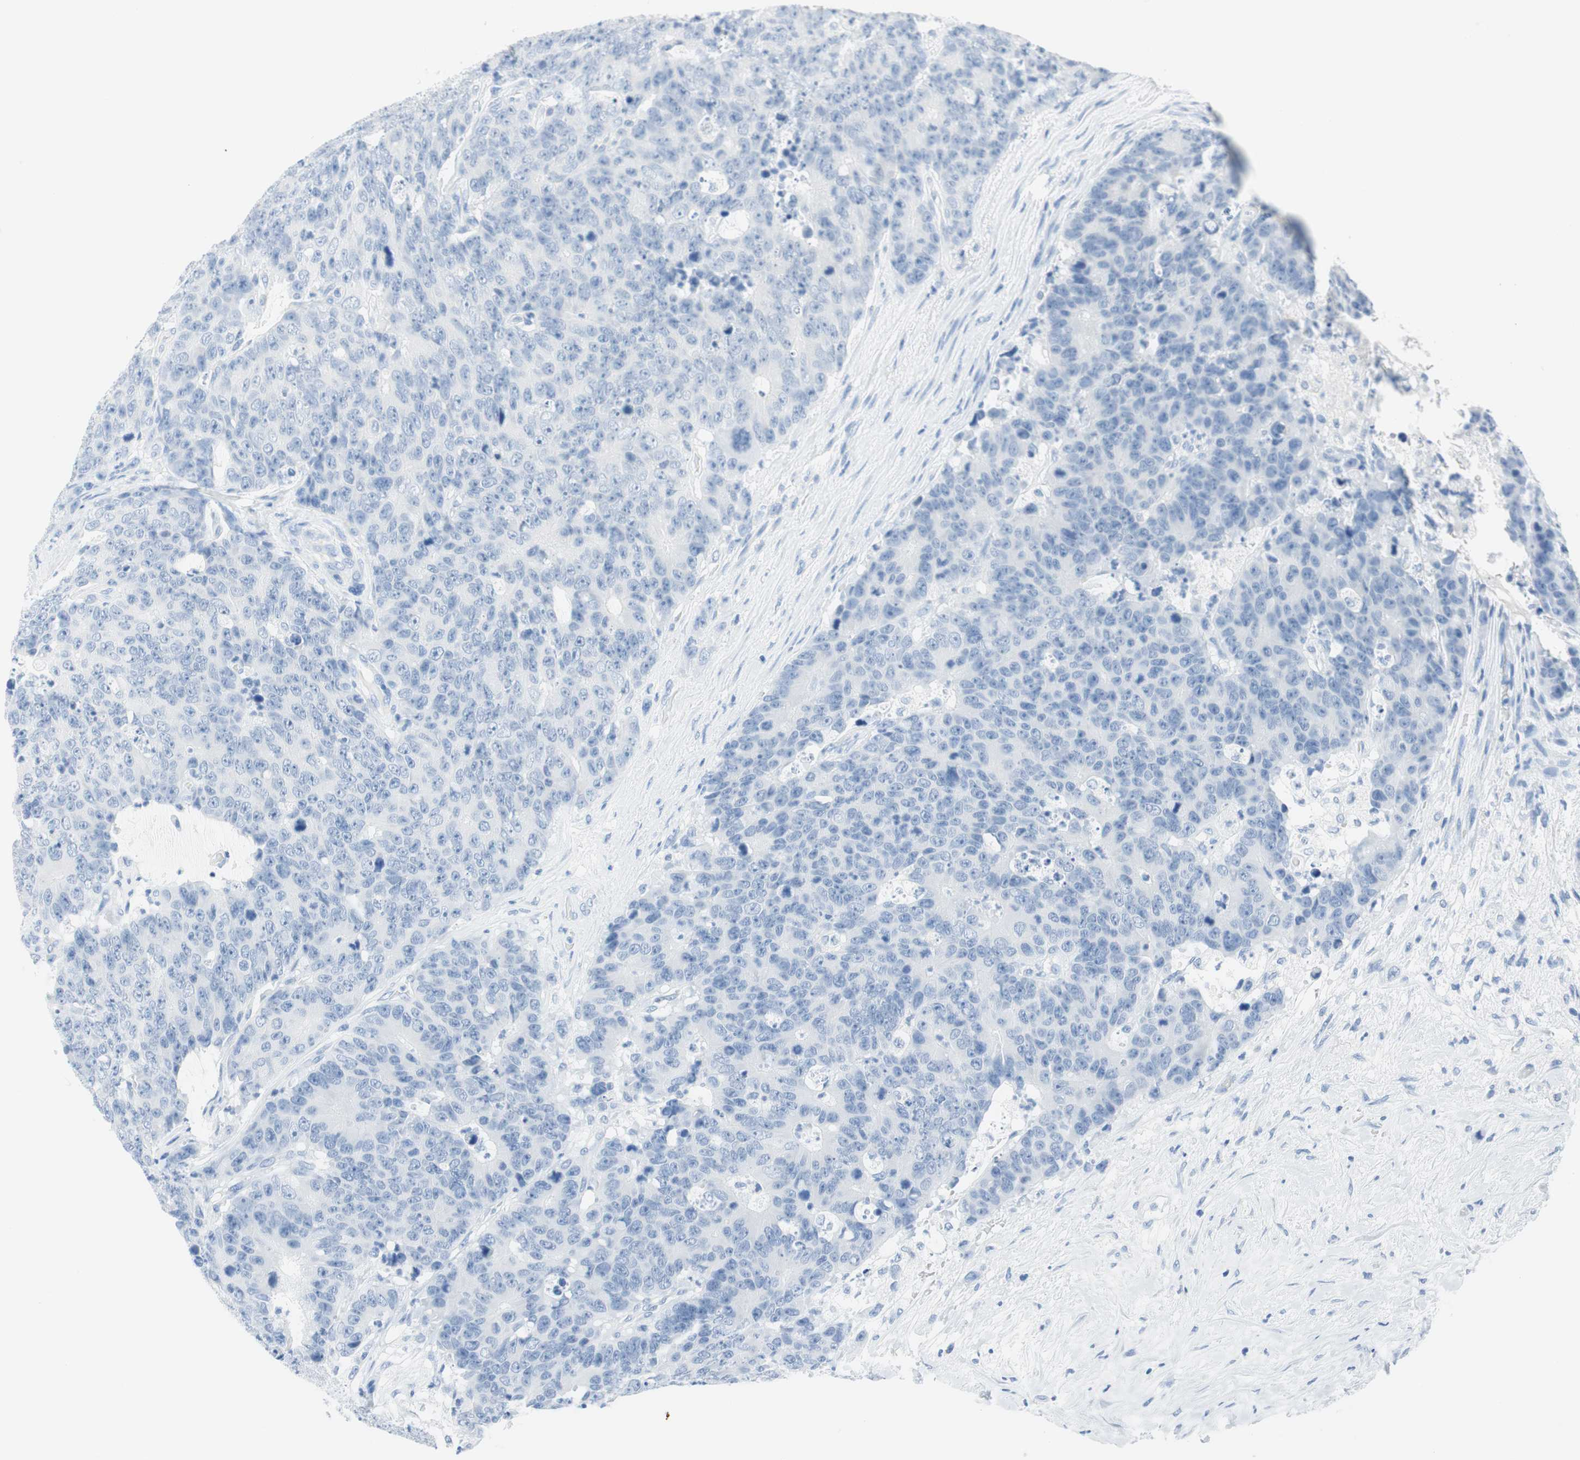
{"staining": {"intensity": "negative", "quantity": "none", "location": "none"}, "tissue": "colorectal cancer", "cell_type": "Tumor cells", "image_type": "cancer", "snomed": [{"axis": "morphology", "description": "Adenocarcinoma, NOS"}, {"axis": "topography", "description": "Colon"}], "caption": "Tumor cells show no significant protein expression in colorectal adenocarcinoma.", "gene": "NFATC2", "patient": {"sex": "female", "age": 86}}